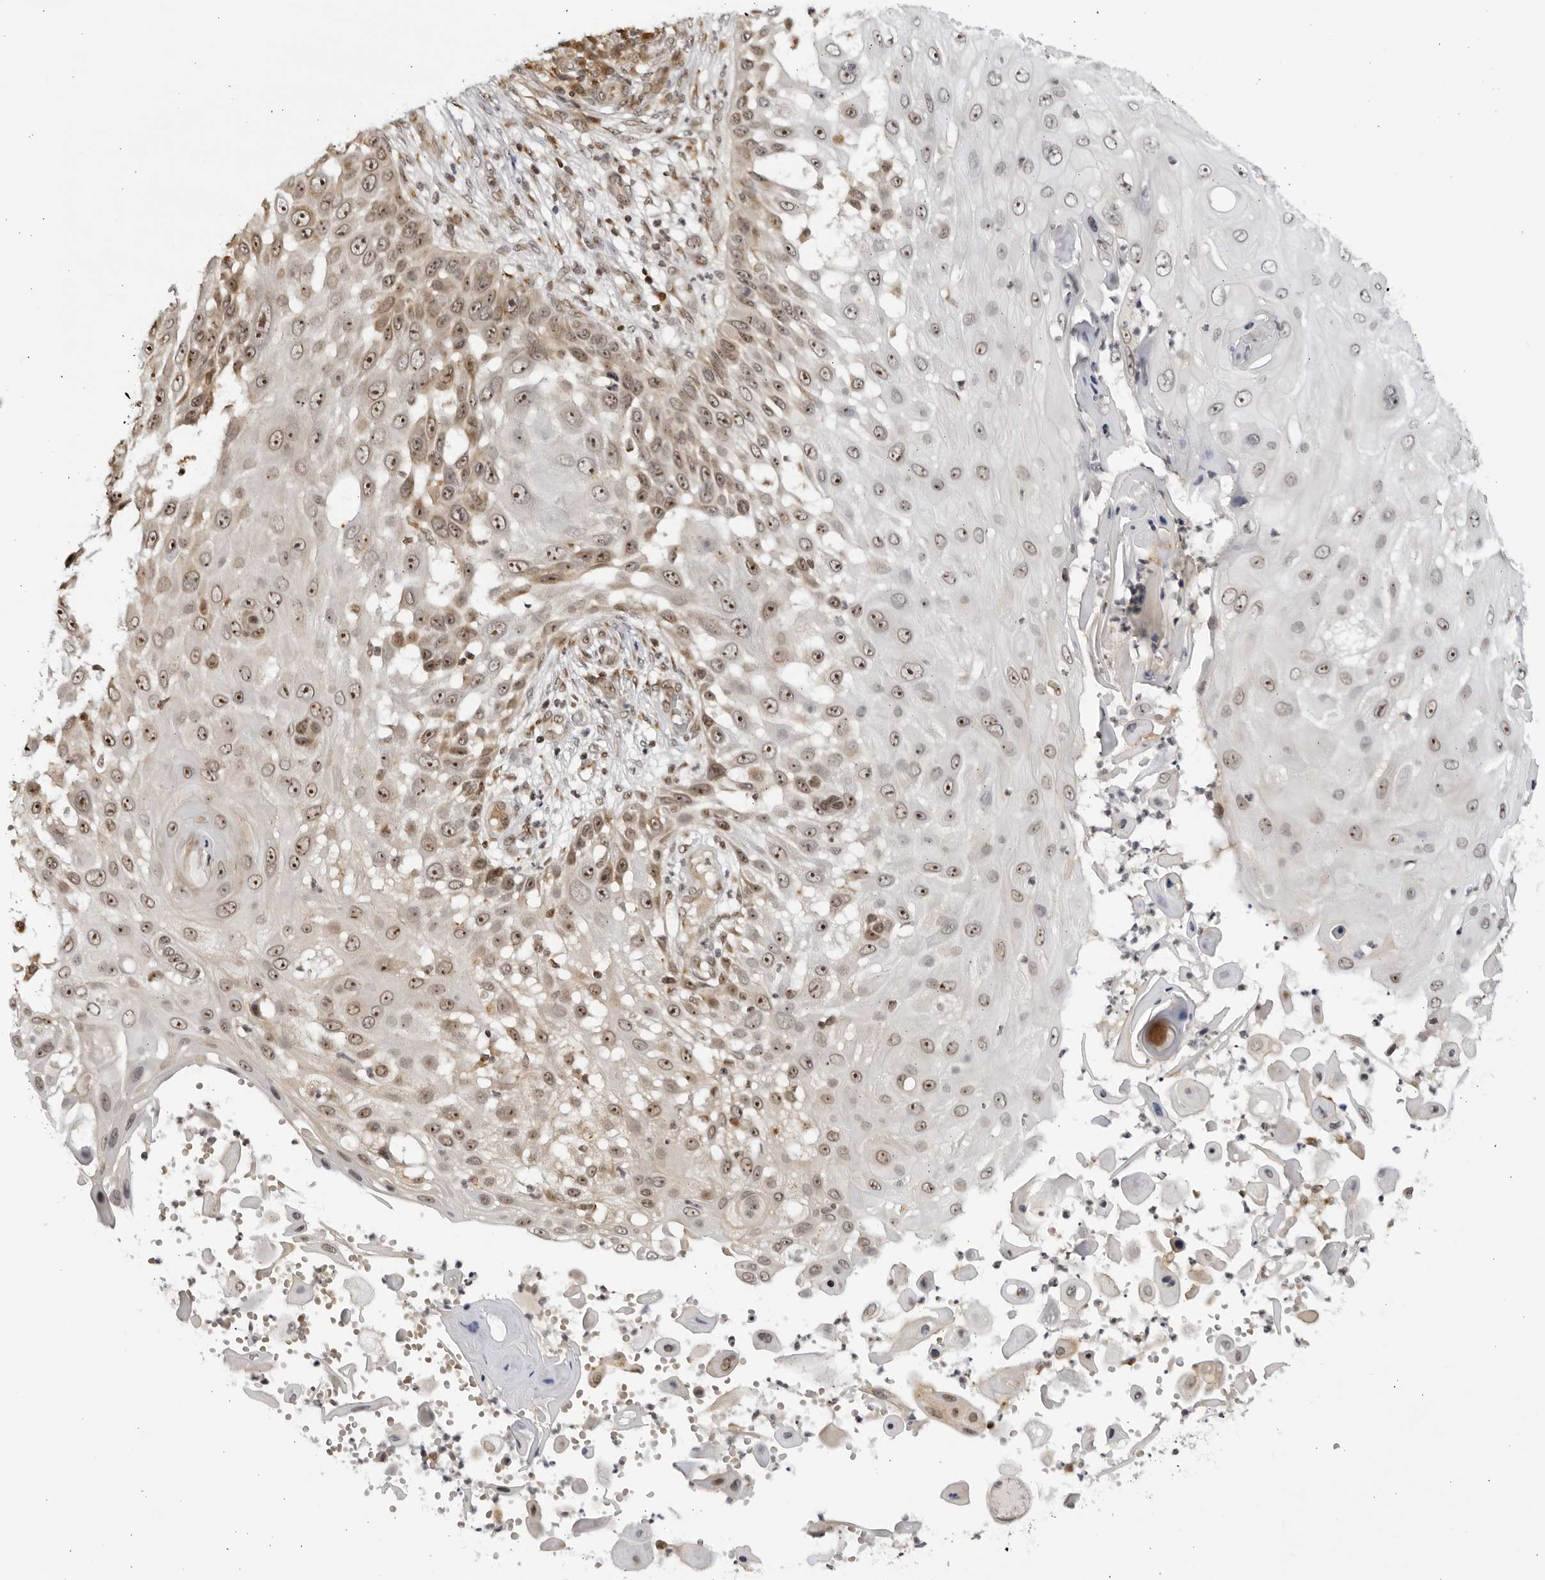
{"staining": {"intensity": "weak", "quantity": ">75%", "location": "nuclear"}, "tissue": "skin cancer", "cell_type": "Tumor cells", "image_type": "cancer", "snomed": [{"axis": "morphology", "description": "Squamous cell carcinoma, NOS"}, {"axis": "topography", "description": "Skin"}], "caption": "High-magnification brightfield microscopy of skin cancer (squamous cell carcinoma) stained with DAB (brown) and counterstained with hematoxylin (blue). tumor cells exhibit weak nuclear positivity is appreciated in about>75% of cells. (DAB IHC, brown staining for protein, blue staining for nuclei).", "gene": "RASGEF1C", "patient": {"sex": "female", "age": 44}}